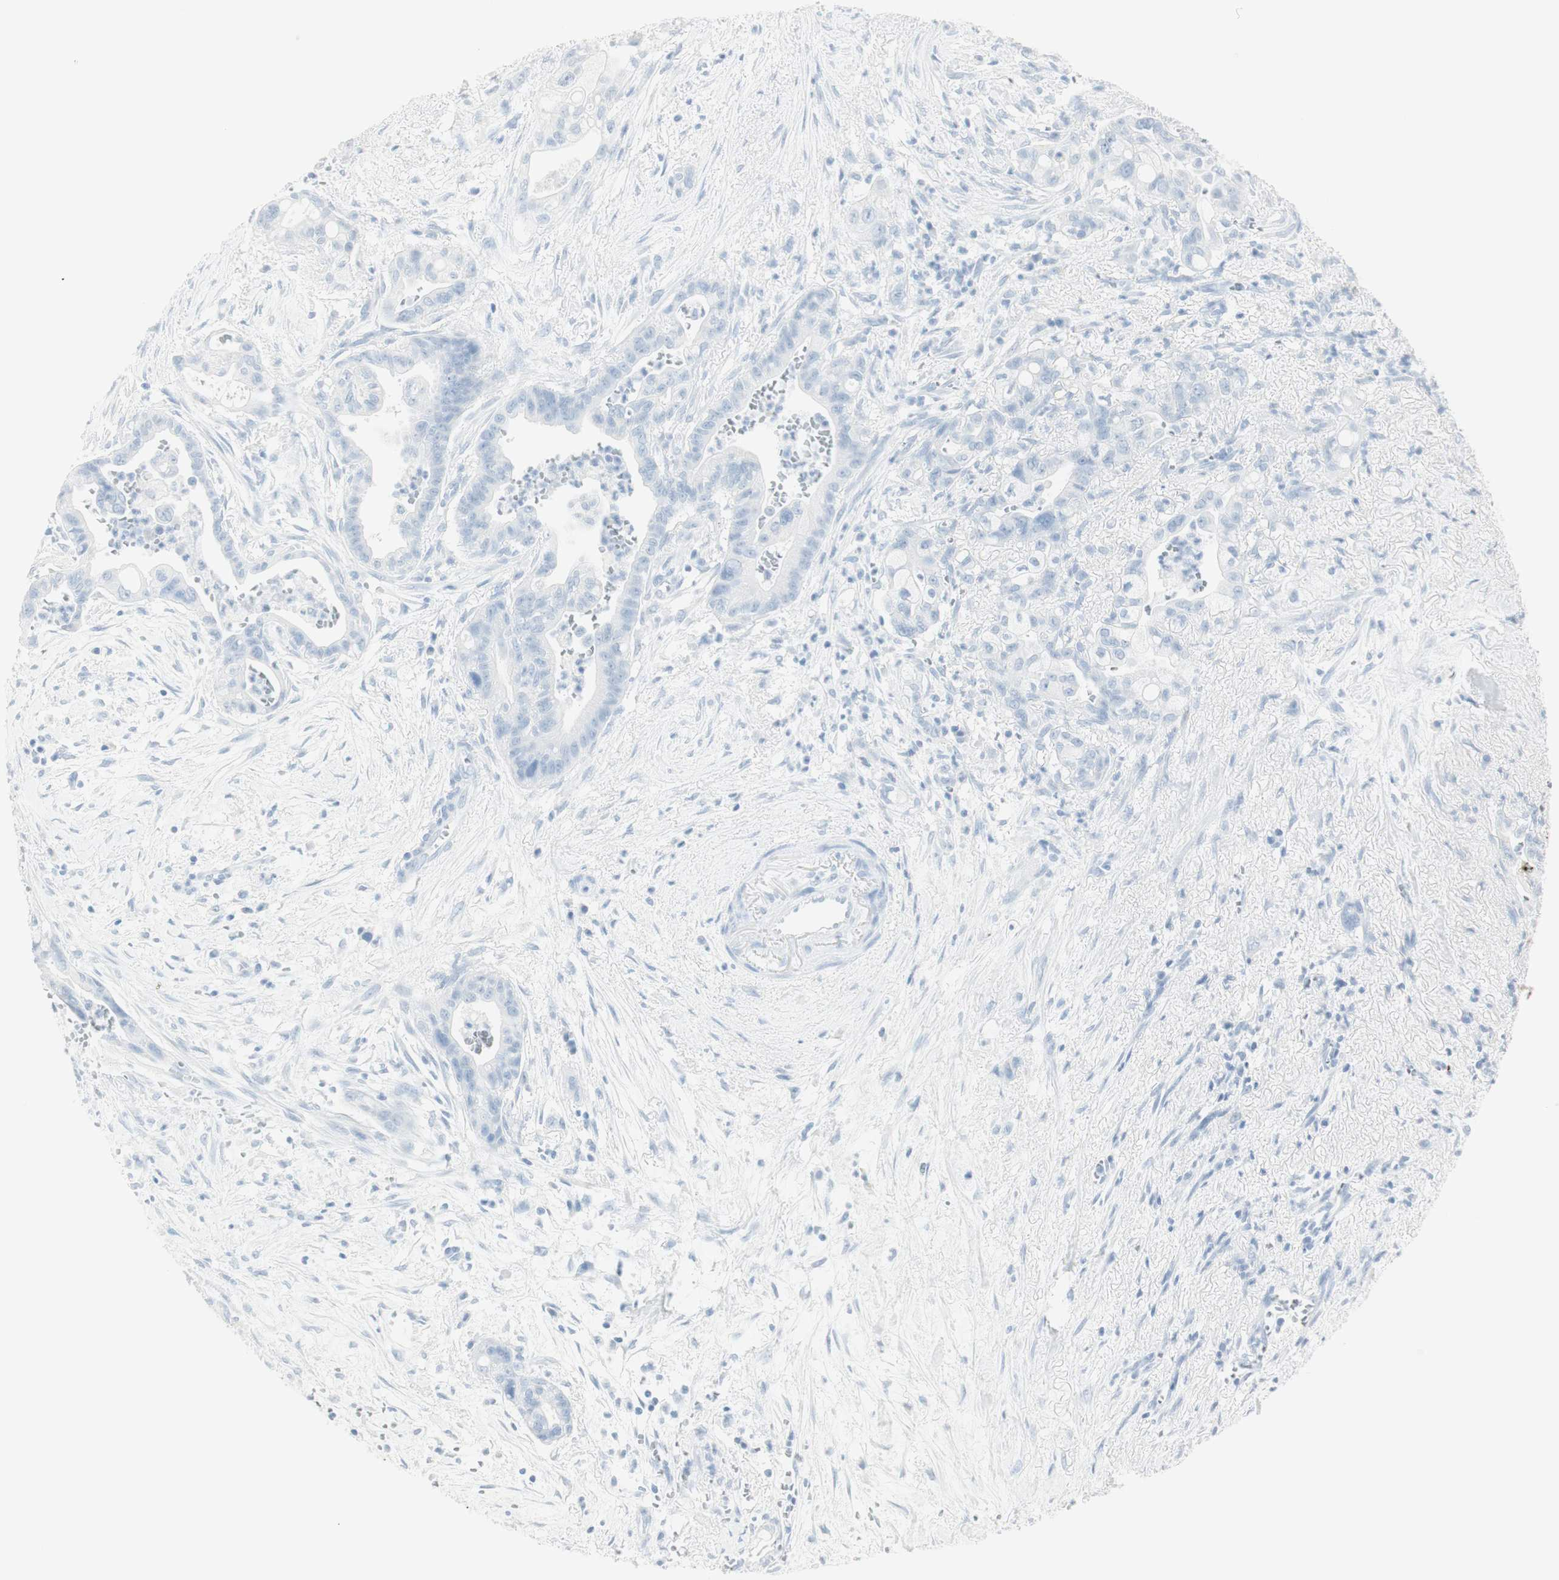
{"staining": {"intensity": "negative", "quantity": "none", "location": "none"}, "tissue": "pancreatic cancer", "cell_type": "Tumor cells", "image_type": "cancer", "snomed": [{"axis": "morphology", "description": "Adenocarcinoma, NOS"}, {"axis": "topography", "description": "Pancreas"}], "caption": "Adenocarcinoma (pancreatic) was stained to show a protein in brown. There is no significant staining in tumor cells.", "gene": "NAPSA", "patient": {"sex": "male", "age": 70}}